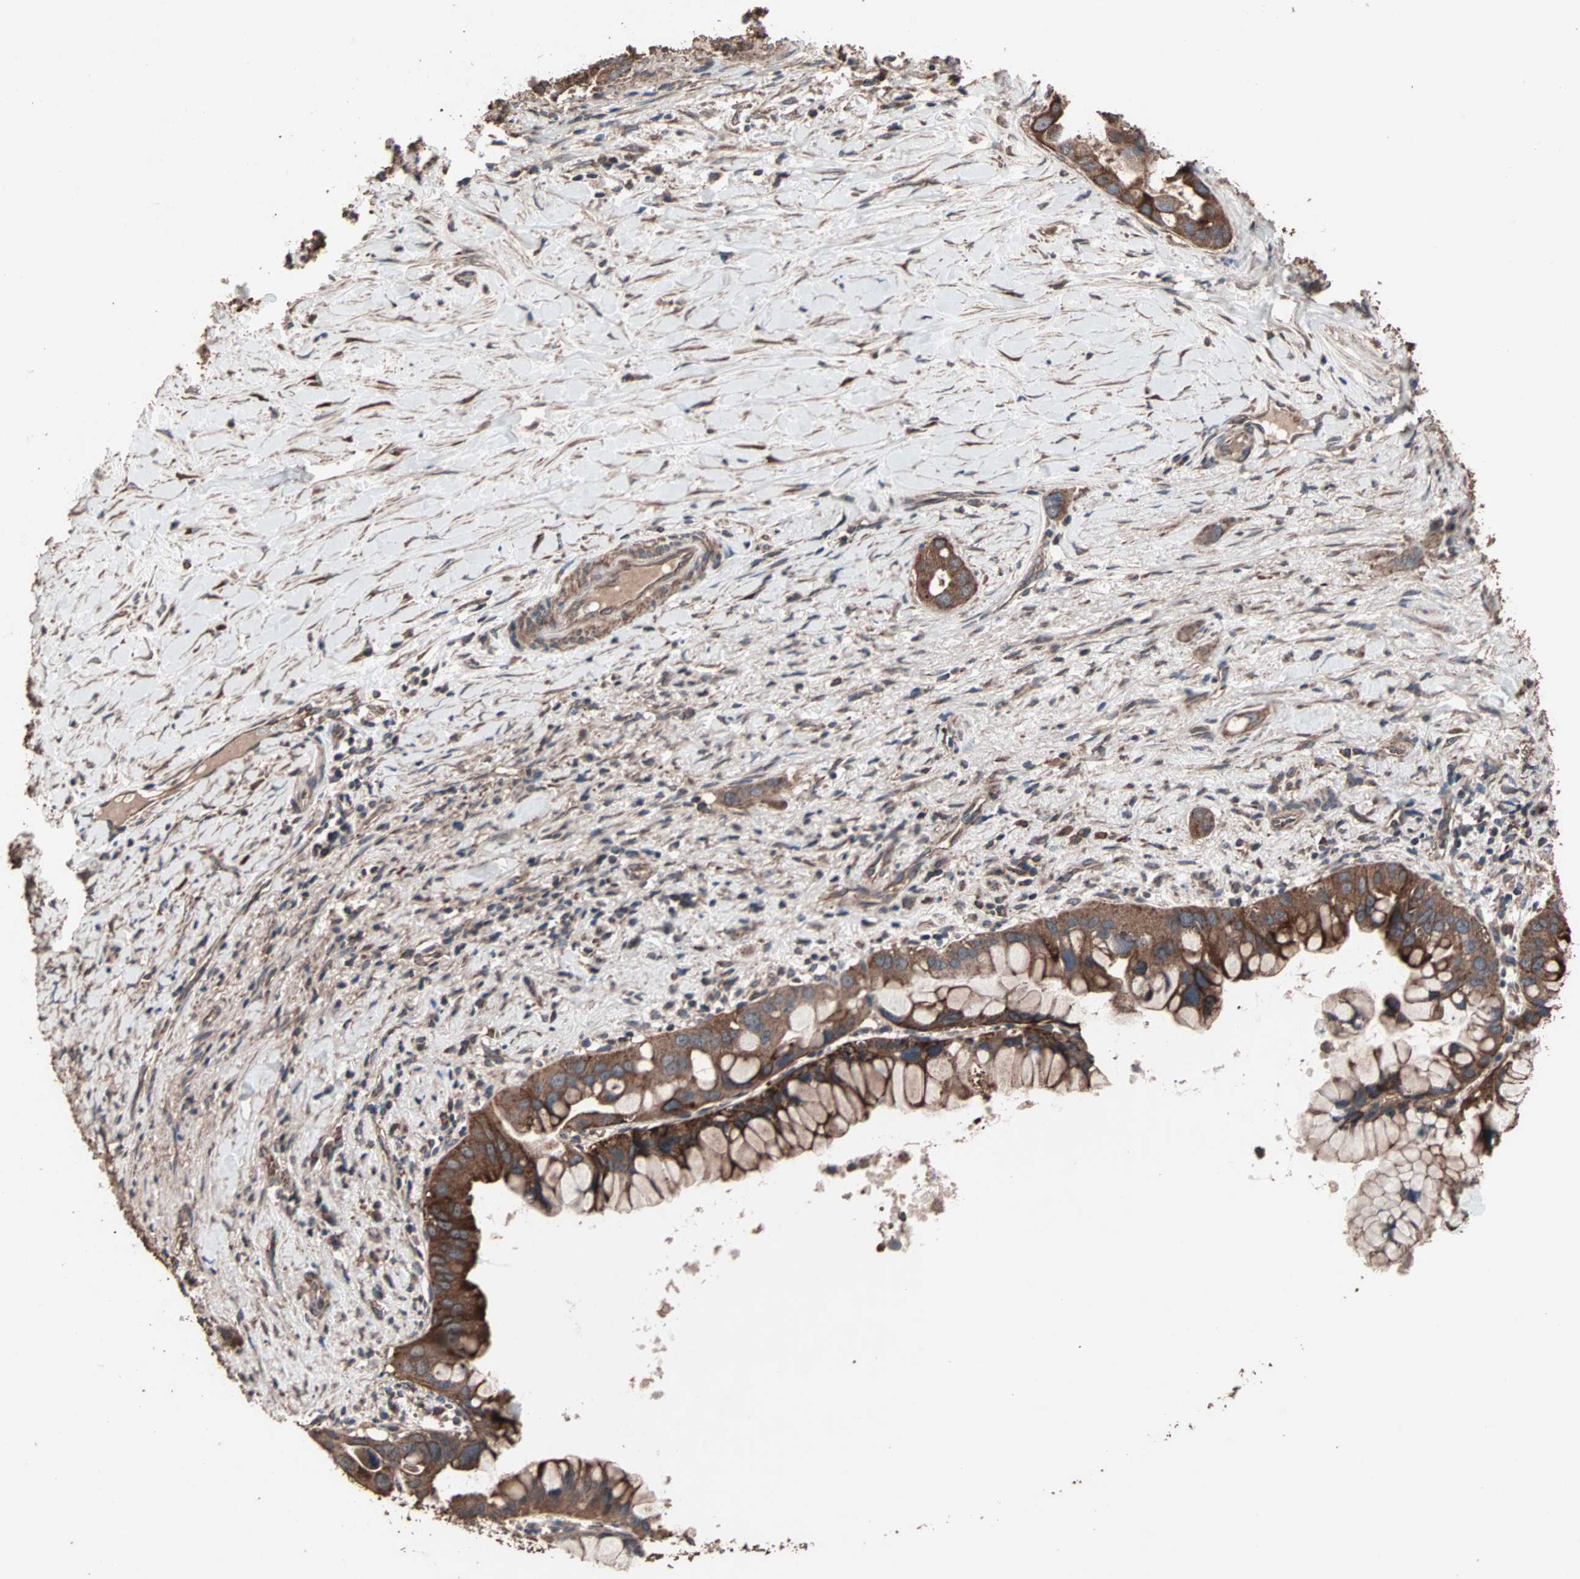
{"staining": {"intensity": "strong", "quantity": ">75%", "location": "cytoplasmic/membranous"}, "tissue": "liver cancer", "cell_type": "Tumor cells", "image_type": "cancer", "snomed": [{"axis": "morphology", "description": "Cholangiocarcinoma"}, {"axis": "topography", "description": "Liver"}], "caption": "IHC staining of cholangiocarcinoma (liver), which reveals high levels of strong cytoplasmic/membranous staining in about >75% of tumor cells indicating strong cytoplasmic/membranous protein staining. The staining was performed using DAB (3,3'-diaminobenzidine) (brown) for protein detection and nuclei were counterstained in hematoxylin (blue).", "gene": "MRPL2", "patient": {"sex": "female", "age": 65}}